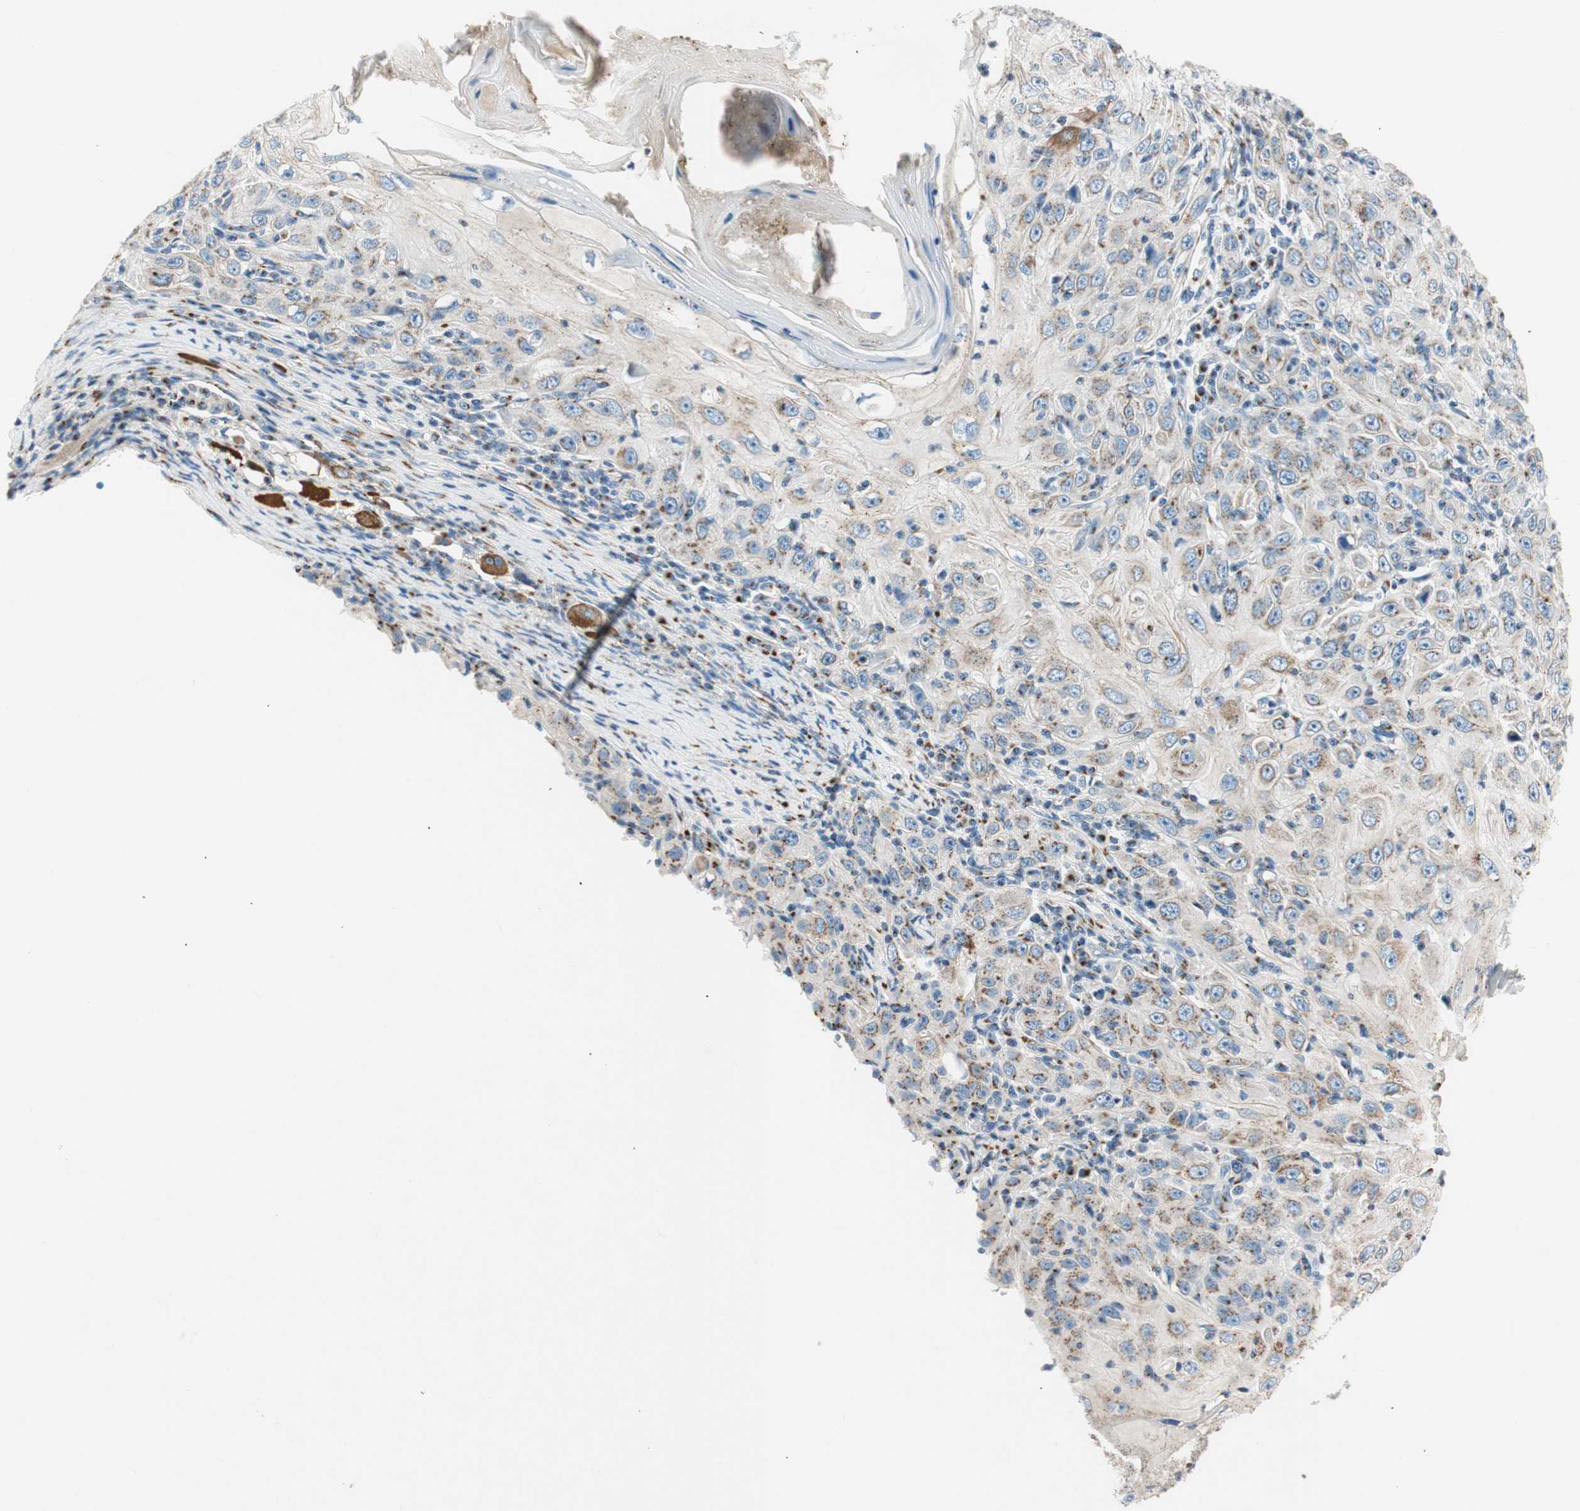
{"staining": {"intensity": "weak", "quantity": "25%-75%", "location": "cytoplasmic/membranous"}, "tissue": "skin cancer", "cell_type": "Tumor cells", "image_type": "cancer", "snomed": [{"axis": "morphology", "description": "Squamous cell carcinoma, NOS"}, {"axis": "topography", "description": "Skin"}], "caption": "Brown immunohistochemical staining in skin cancer (squamous cell carcinoma) demonstrates weak cytoplasmic/membranous expression in approximately 25%-75% of tumor cells. (DAB IHC with brightfield microscopy, high magnification).", "gene": "TMF1", "patient": {"sex": "female", "age": 88}}